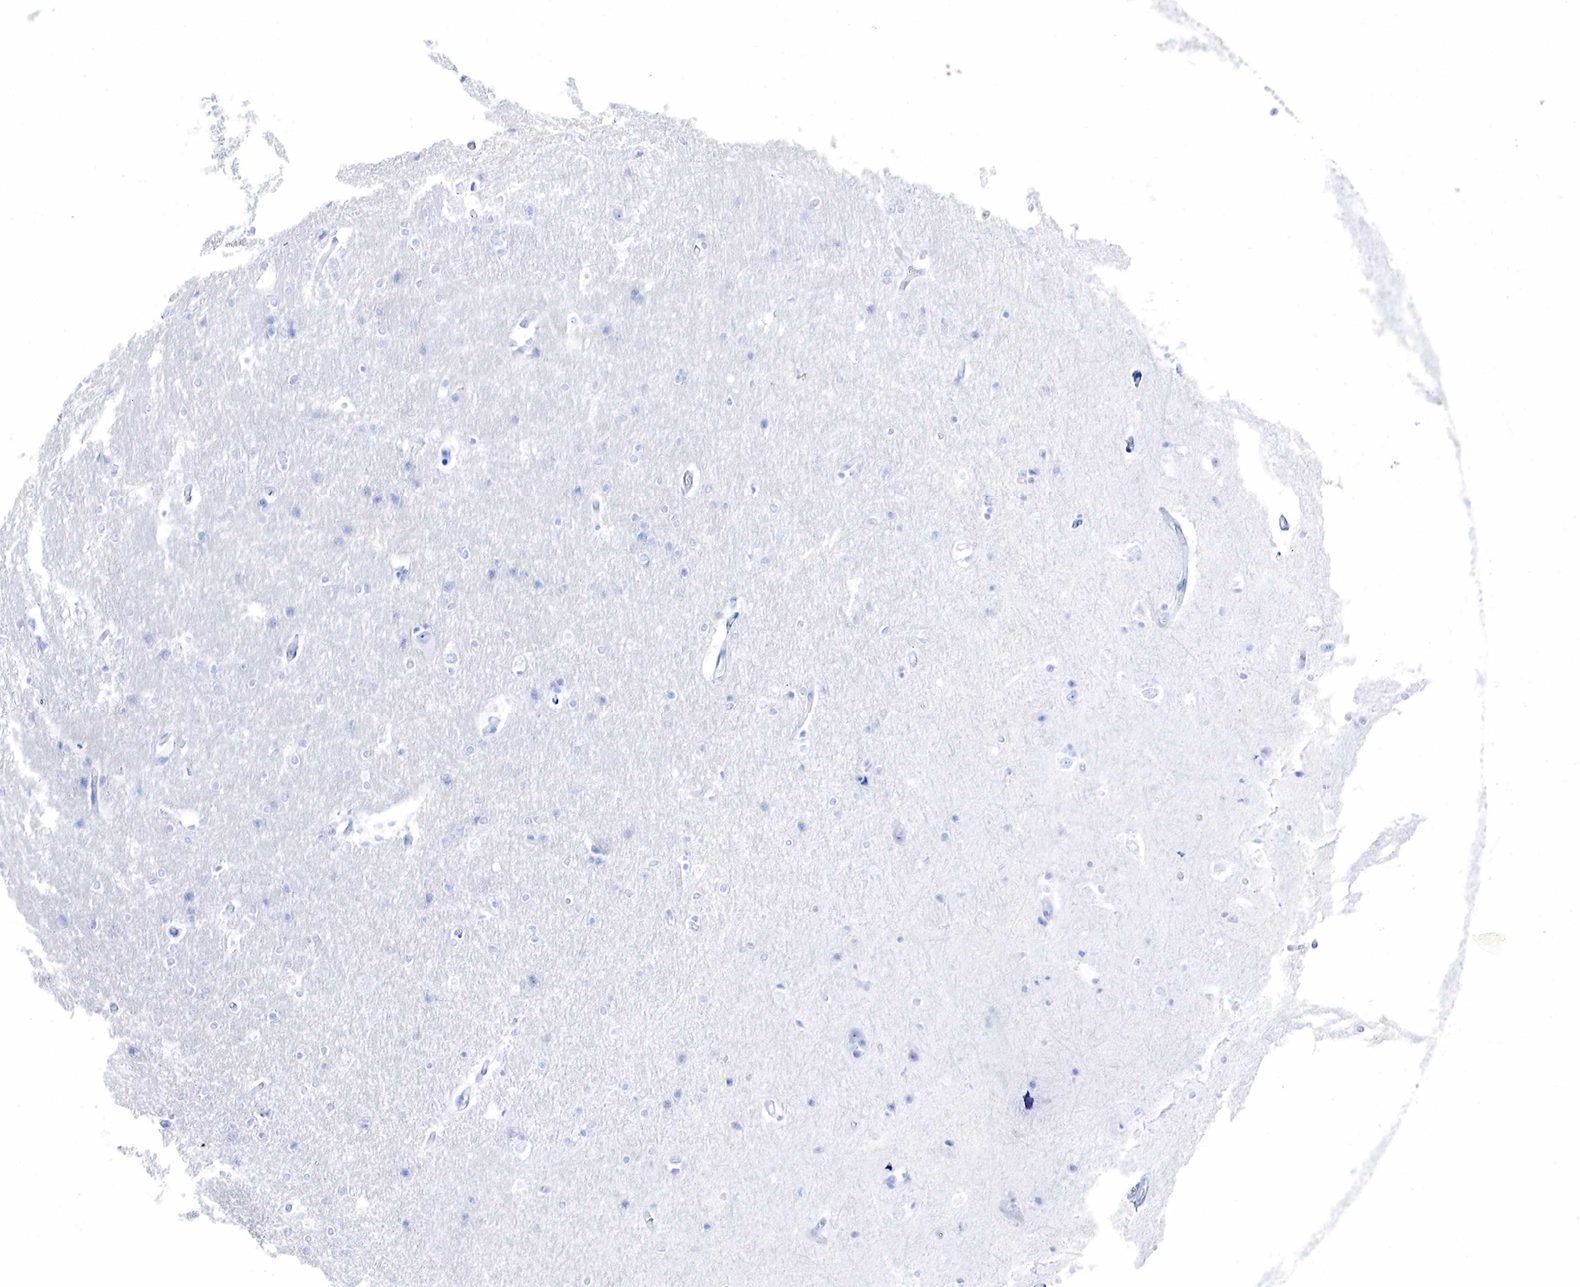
{"staining": {"intensity": "negative", "quantity": "none", "location": "none"}, "tissue": "hippocampus", "cell_type": "Glial cells", "image_type": "normal", "snomed": [{"axis": "morphology", "description": "Normal tissue, NOS"}, {"axis": "topography", "description": "Hippocampus"}], "caption": "An immunohistochemistry histopathology image of benign hippocampus is shown. There is no staining in glial cells of hippocampus.", "gene": "ESR1", "patient": {"sex": "female", "age": 19}}